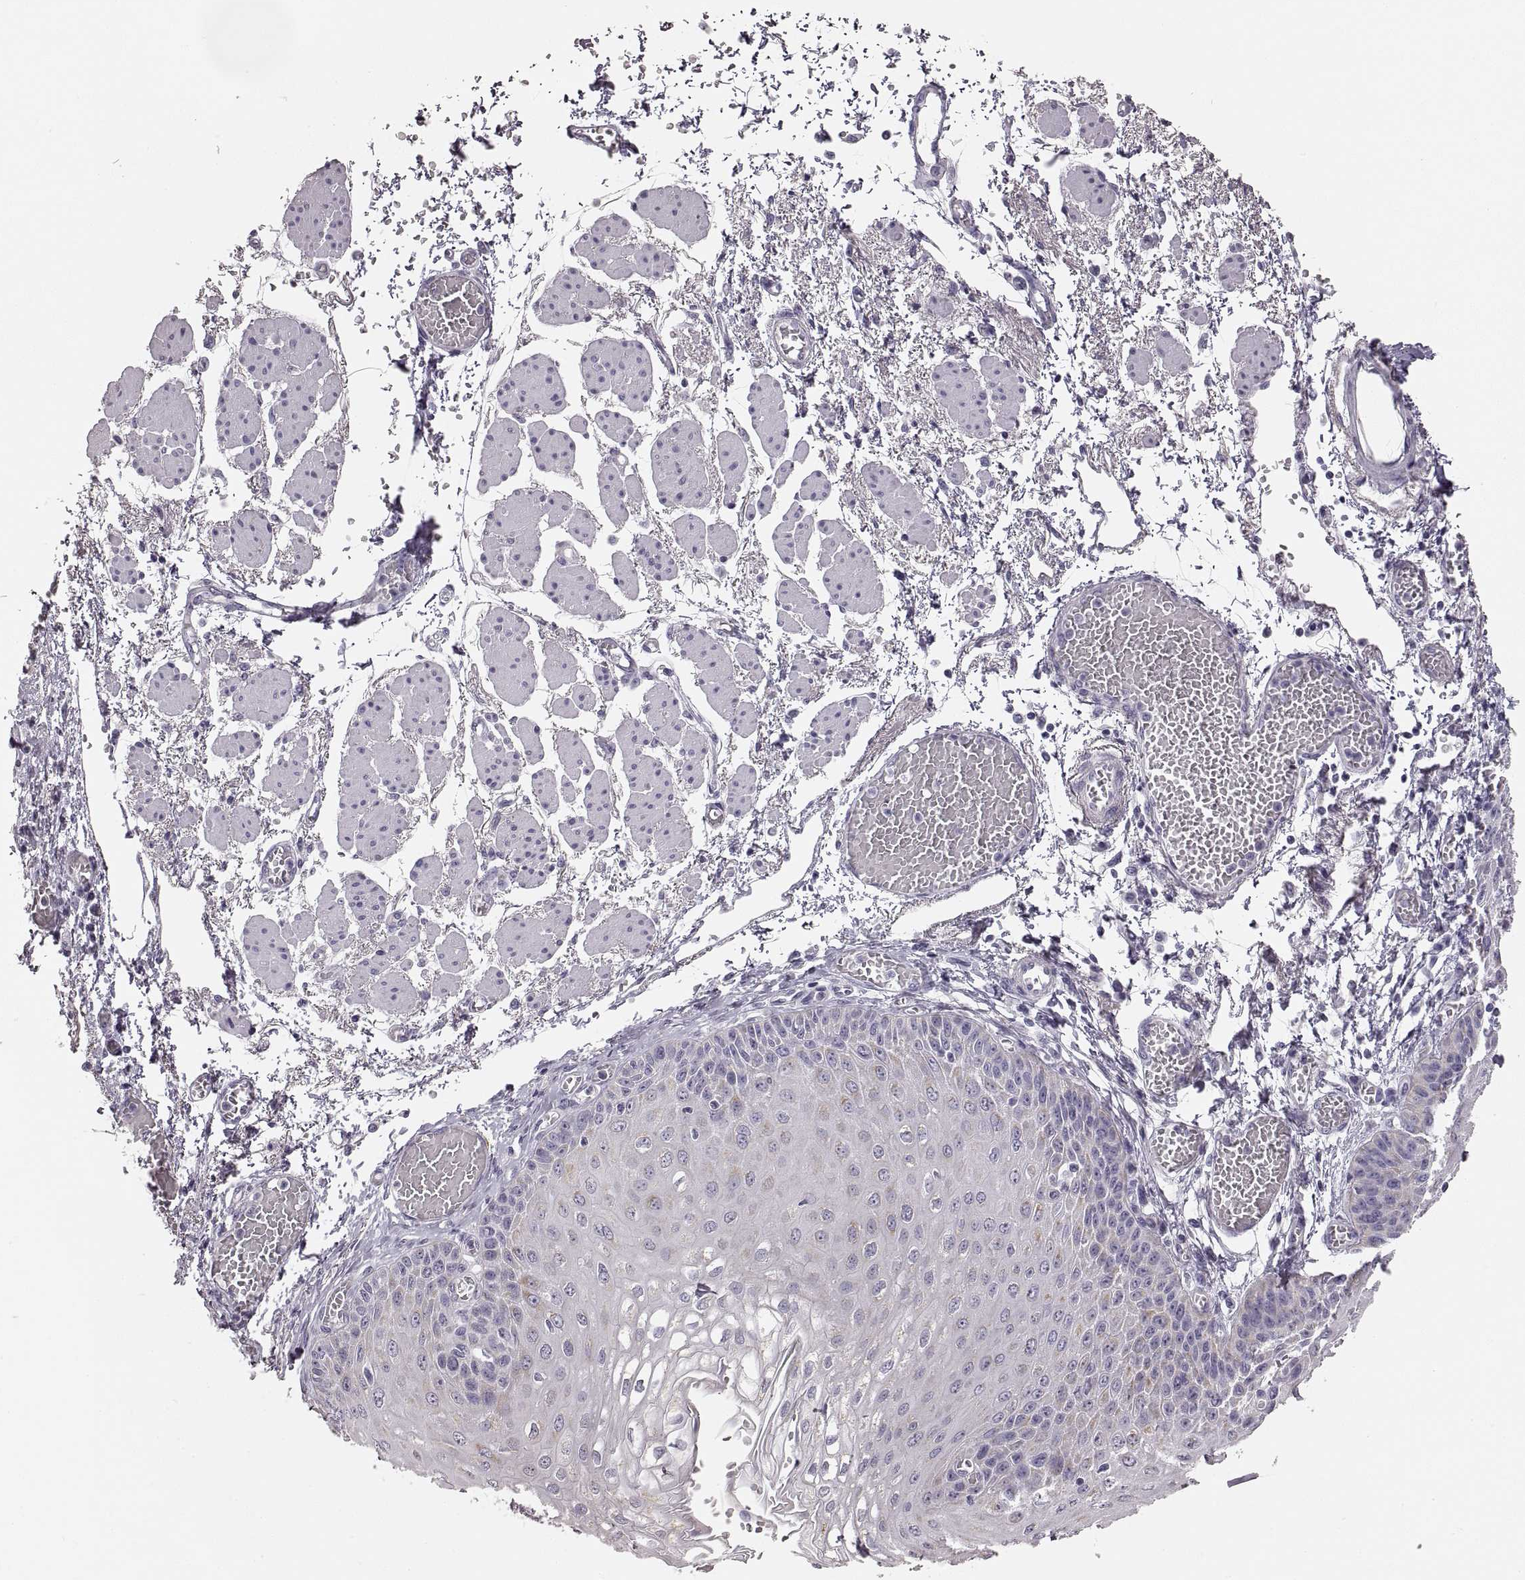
{"staining": {"intensity": "moderate", "quantity": "25%-75%", "location": "cytoplasmic/membranous"}, "tissue": "esophagus", "cell_type": "Squamous epithelial cells", "image_type": "normal", "snomed": [{"axis": "morphology", "description": "Normal tissue, NOS"}, {"axis": "morphology", "description": "Adenocarcinoma, NOS"}, {"axis": "topography", "description": "Esophagus"}], "caption": "Immunohistochemistry (IHC) of normal esophagus shows medium levels of moderate cytoplasmic/membranous staining in about 25%-75% of squamous epithelial cells.", "gene": "RDH13", "patient": {"sex": "male", "age": 81}}